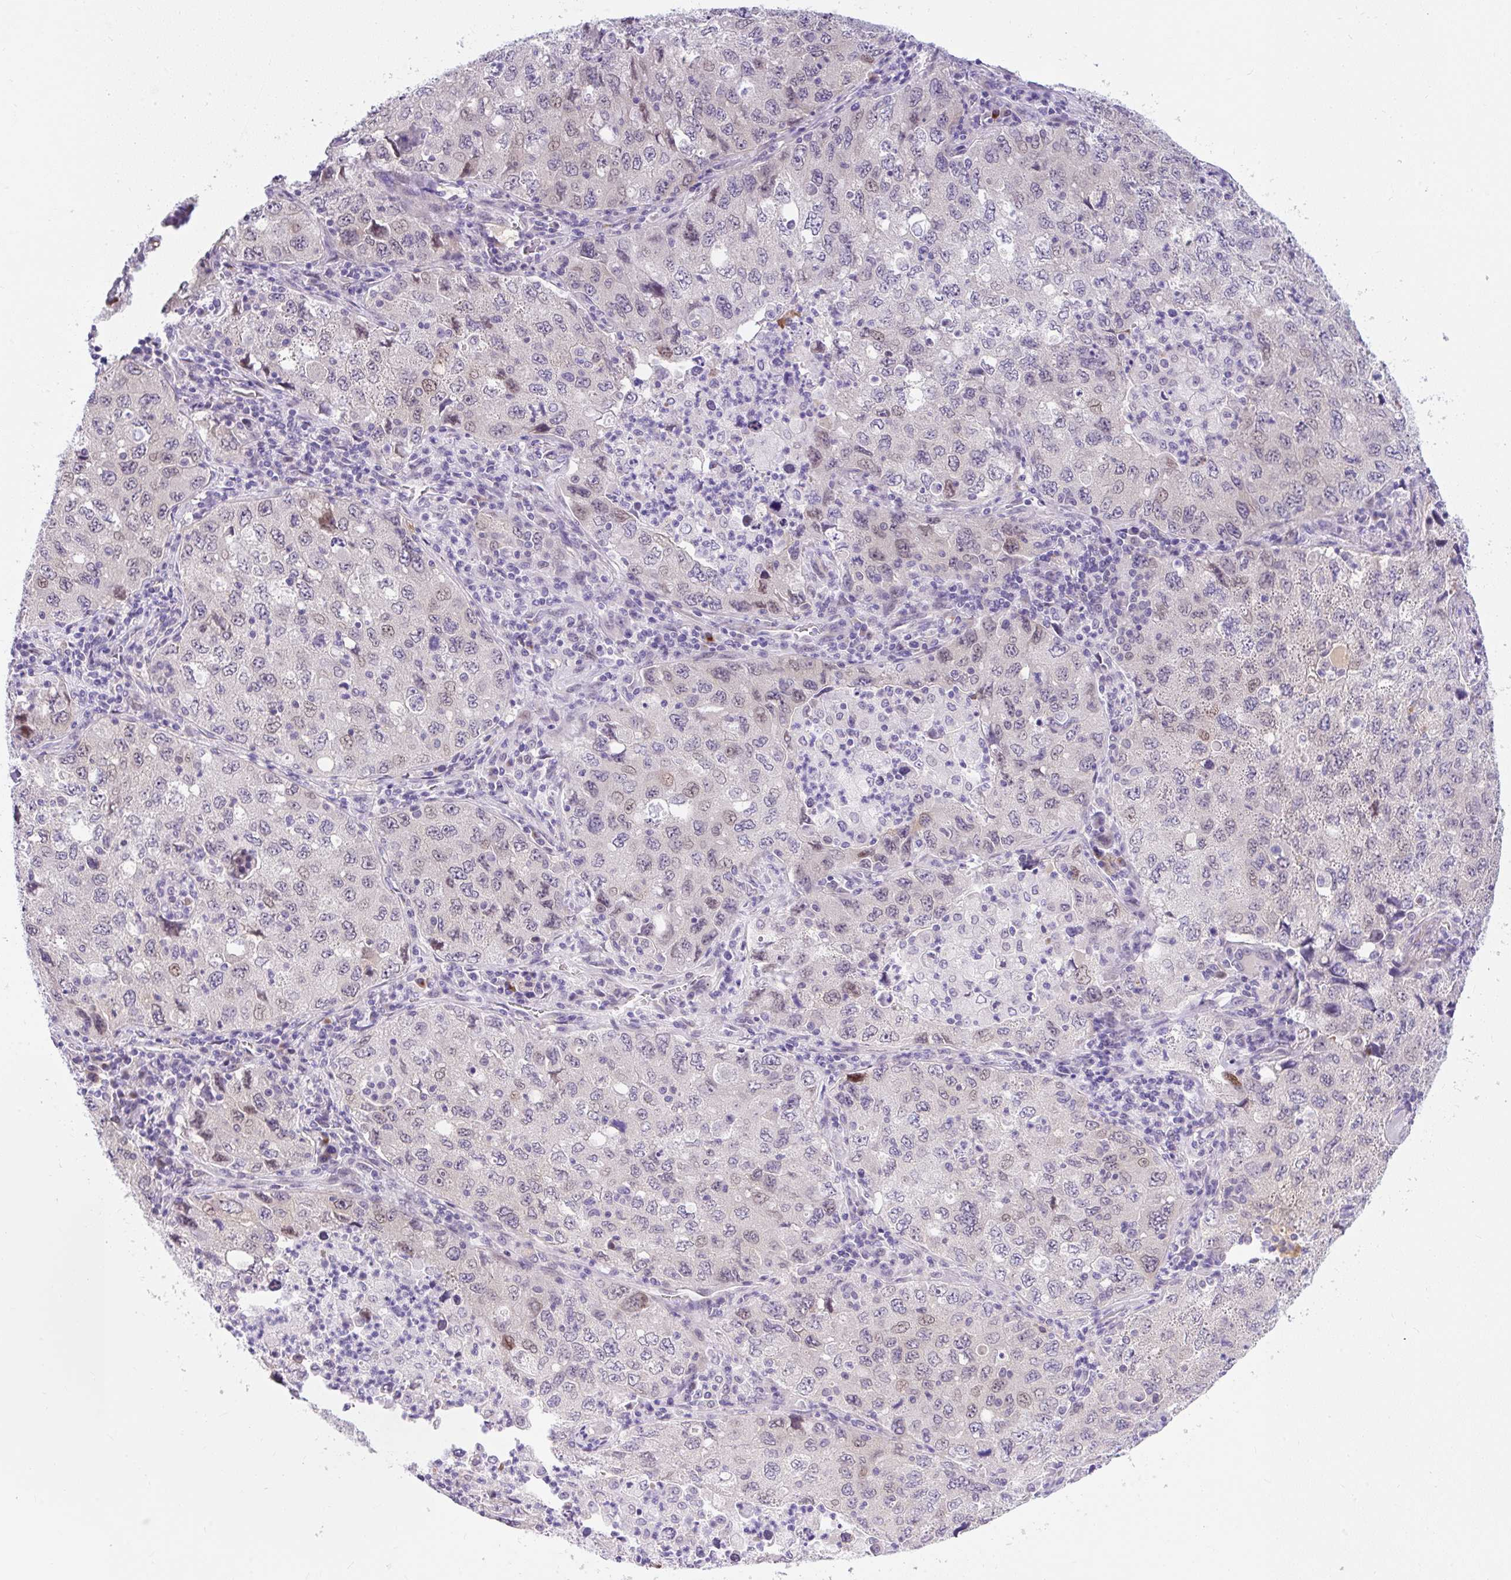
{"staining": {"intensity": "negative", "quantity": "none", "location": "none"}, "tissue": "lung cancer", "cell_type": "Tumor cells", "image_type": "cancer", "snomed": [{"axis": "morphology", "description": "Adenocarcinoma, NOS"}, {"axis": "topography", "description": "Lung"}], "caption": "This photomicrograph is of lung cancer (adenocarcinoma) stained with immunohistochemistry to label a protein in brown with the nuclei are counter-stained blue. There is no expression in tumor cells.", "gene": "GOLGA8A", "patient": {"sex": "female", "age": 57}}